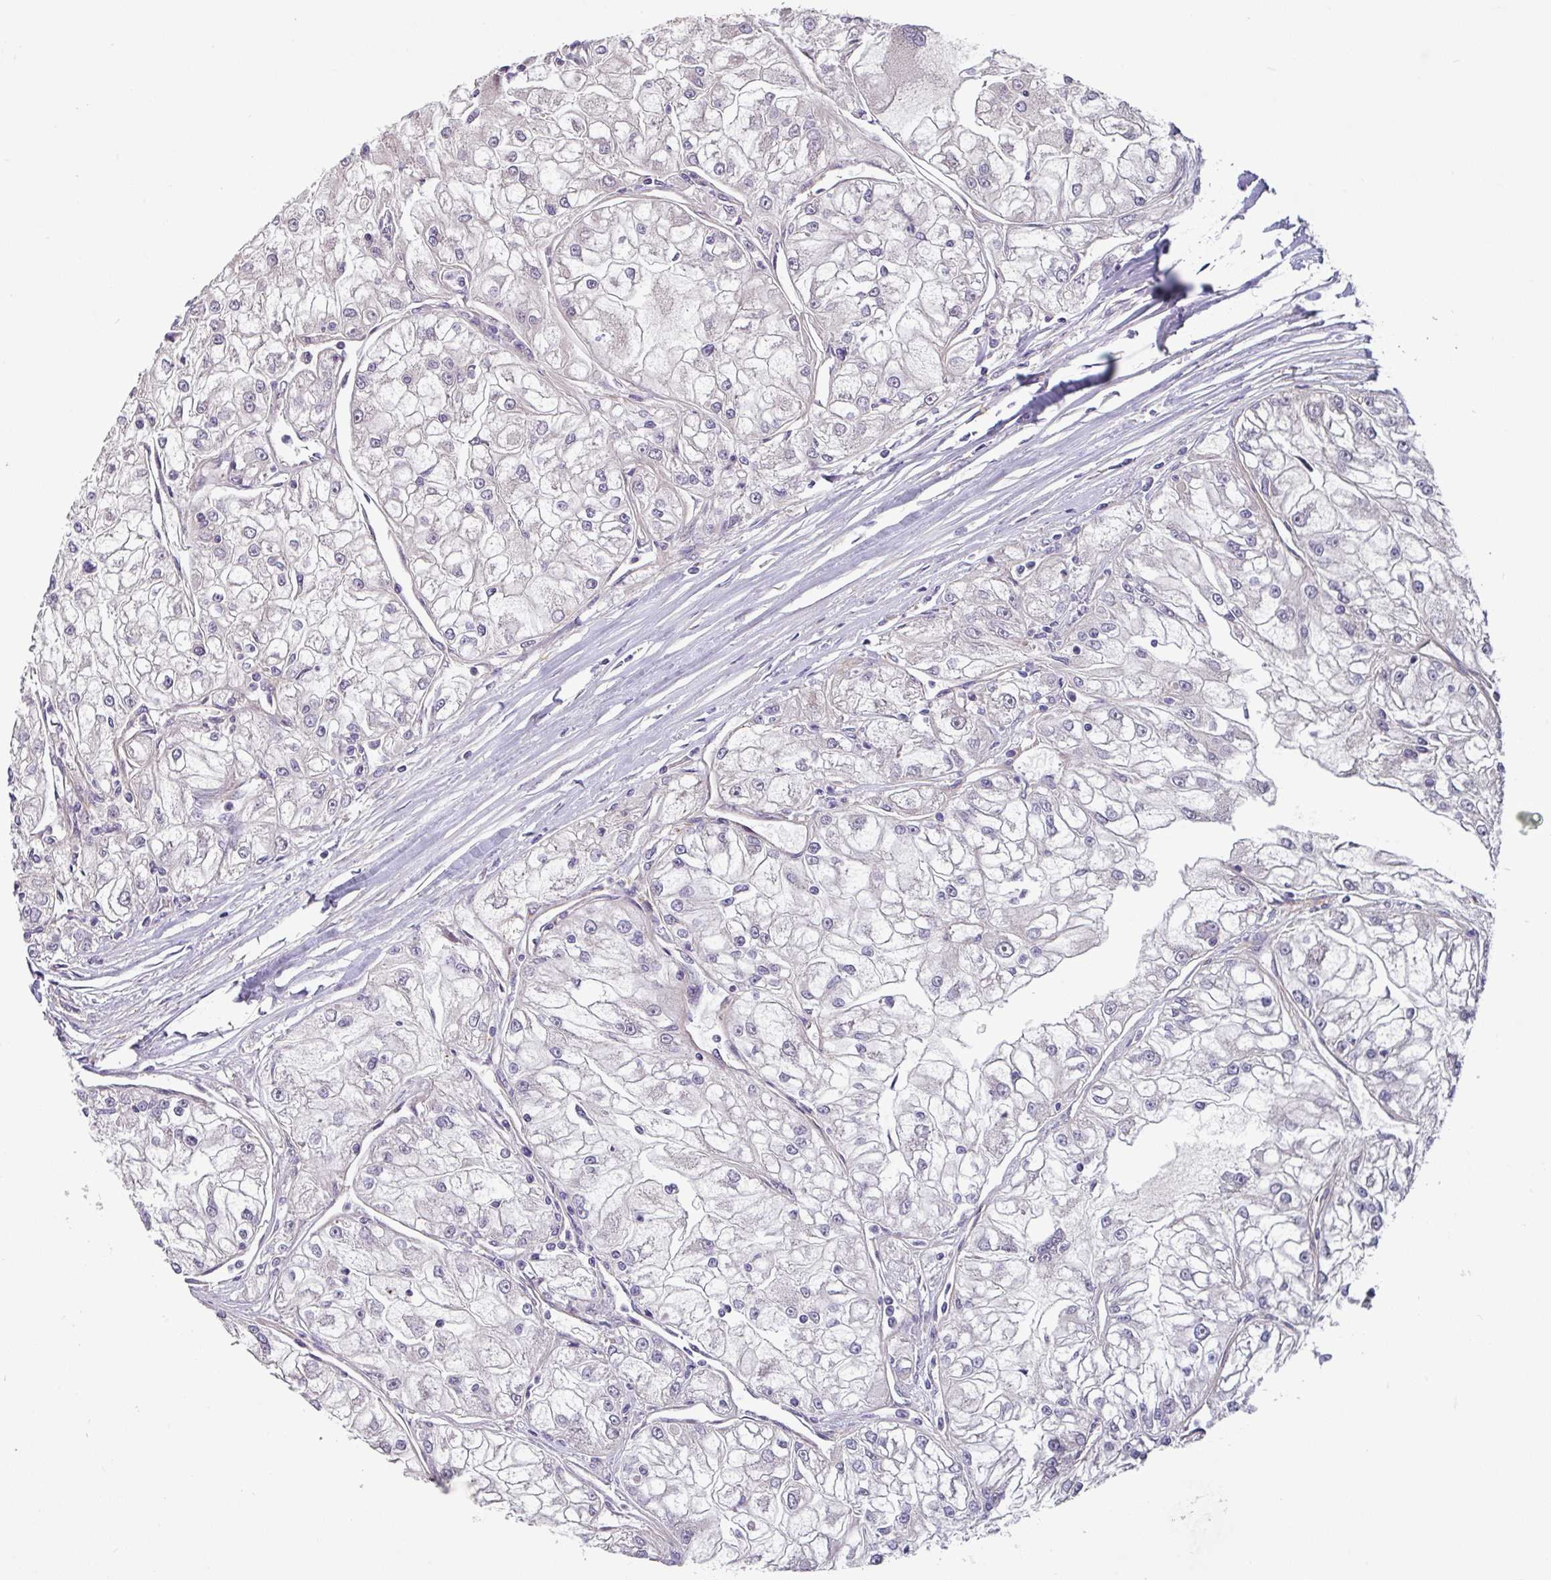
{"staining": {"intensity": "negative", "quantity": "none", "location": "none"}, "tissue": "renal cancer", "cell_type": "Tumor cells", "image_type": "cancer", "snomed": [{"axis": "morphology", "description": "Adenocarcinoma, NOS"}, {"axis": "topography", "description": "Kidney"}], "caption": "IHC micrograph of human renal cancer (adenocarcinoma) stained for a protein (brown), which displays no positivity in tumor cells.", "gene": "KLHL3", "patient": {"sex": "female", "age": 72}}